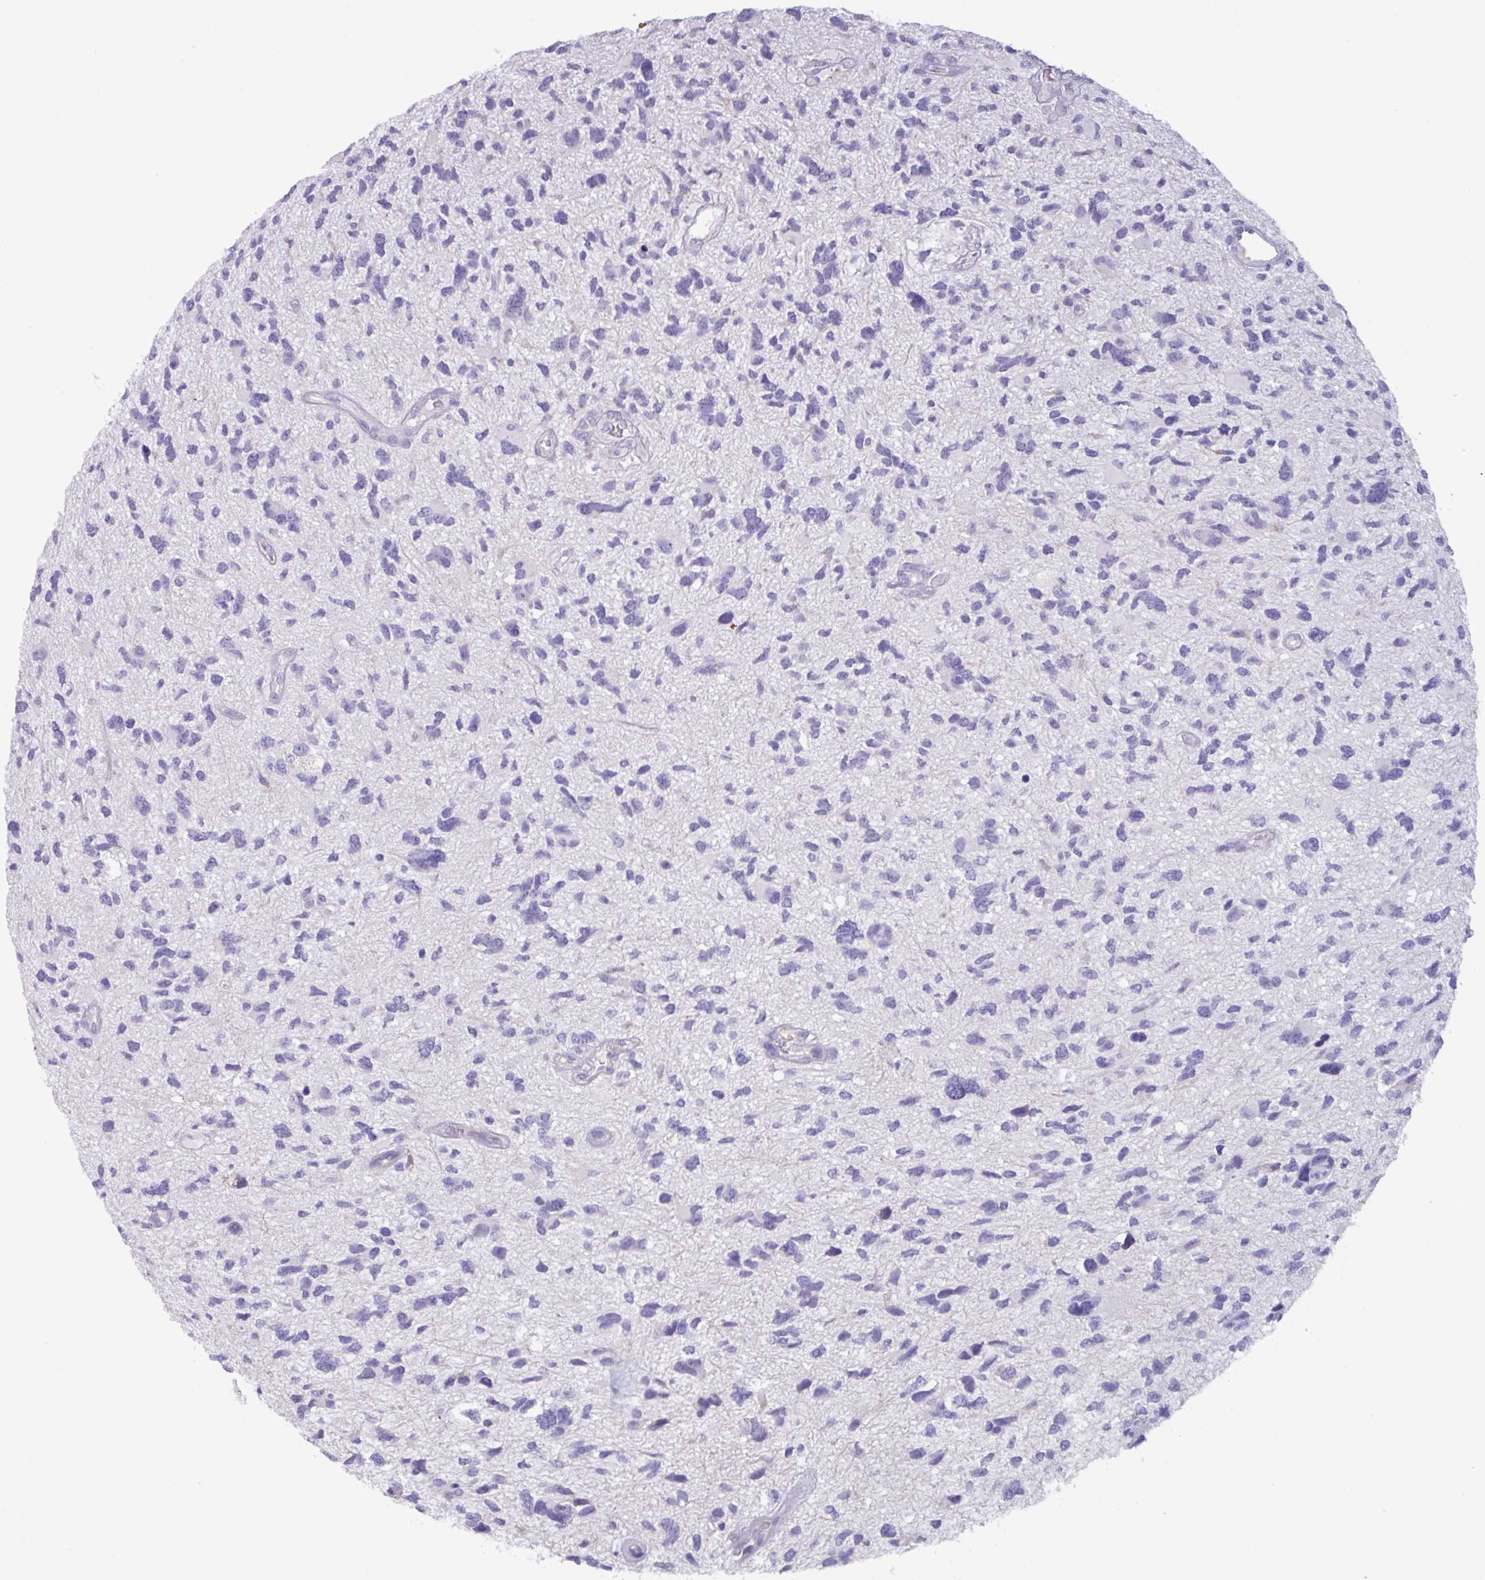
{"staining": {"intensity": "negative", "quantity": "none", "location": "none"}, "tissue": "glioma", "cell_type": "Tumor cells", "image_type": "cancer", "snomed": [{"axis": "morphology", "description": "Glioma, malignant, High grade"}, {"axis": "topography", "description": "Brain"}], "caption": "A micrograph of human glioma is negative for staining in tumor cells.", "gene": "MT-ND4", "patient": {"sex": "female", "age": 11}}